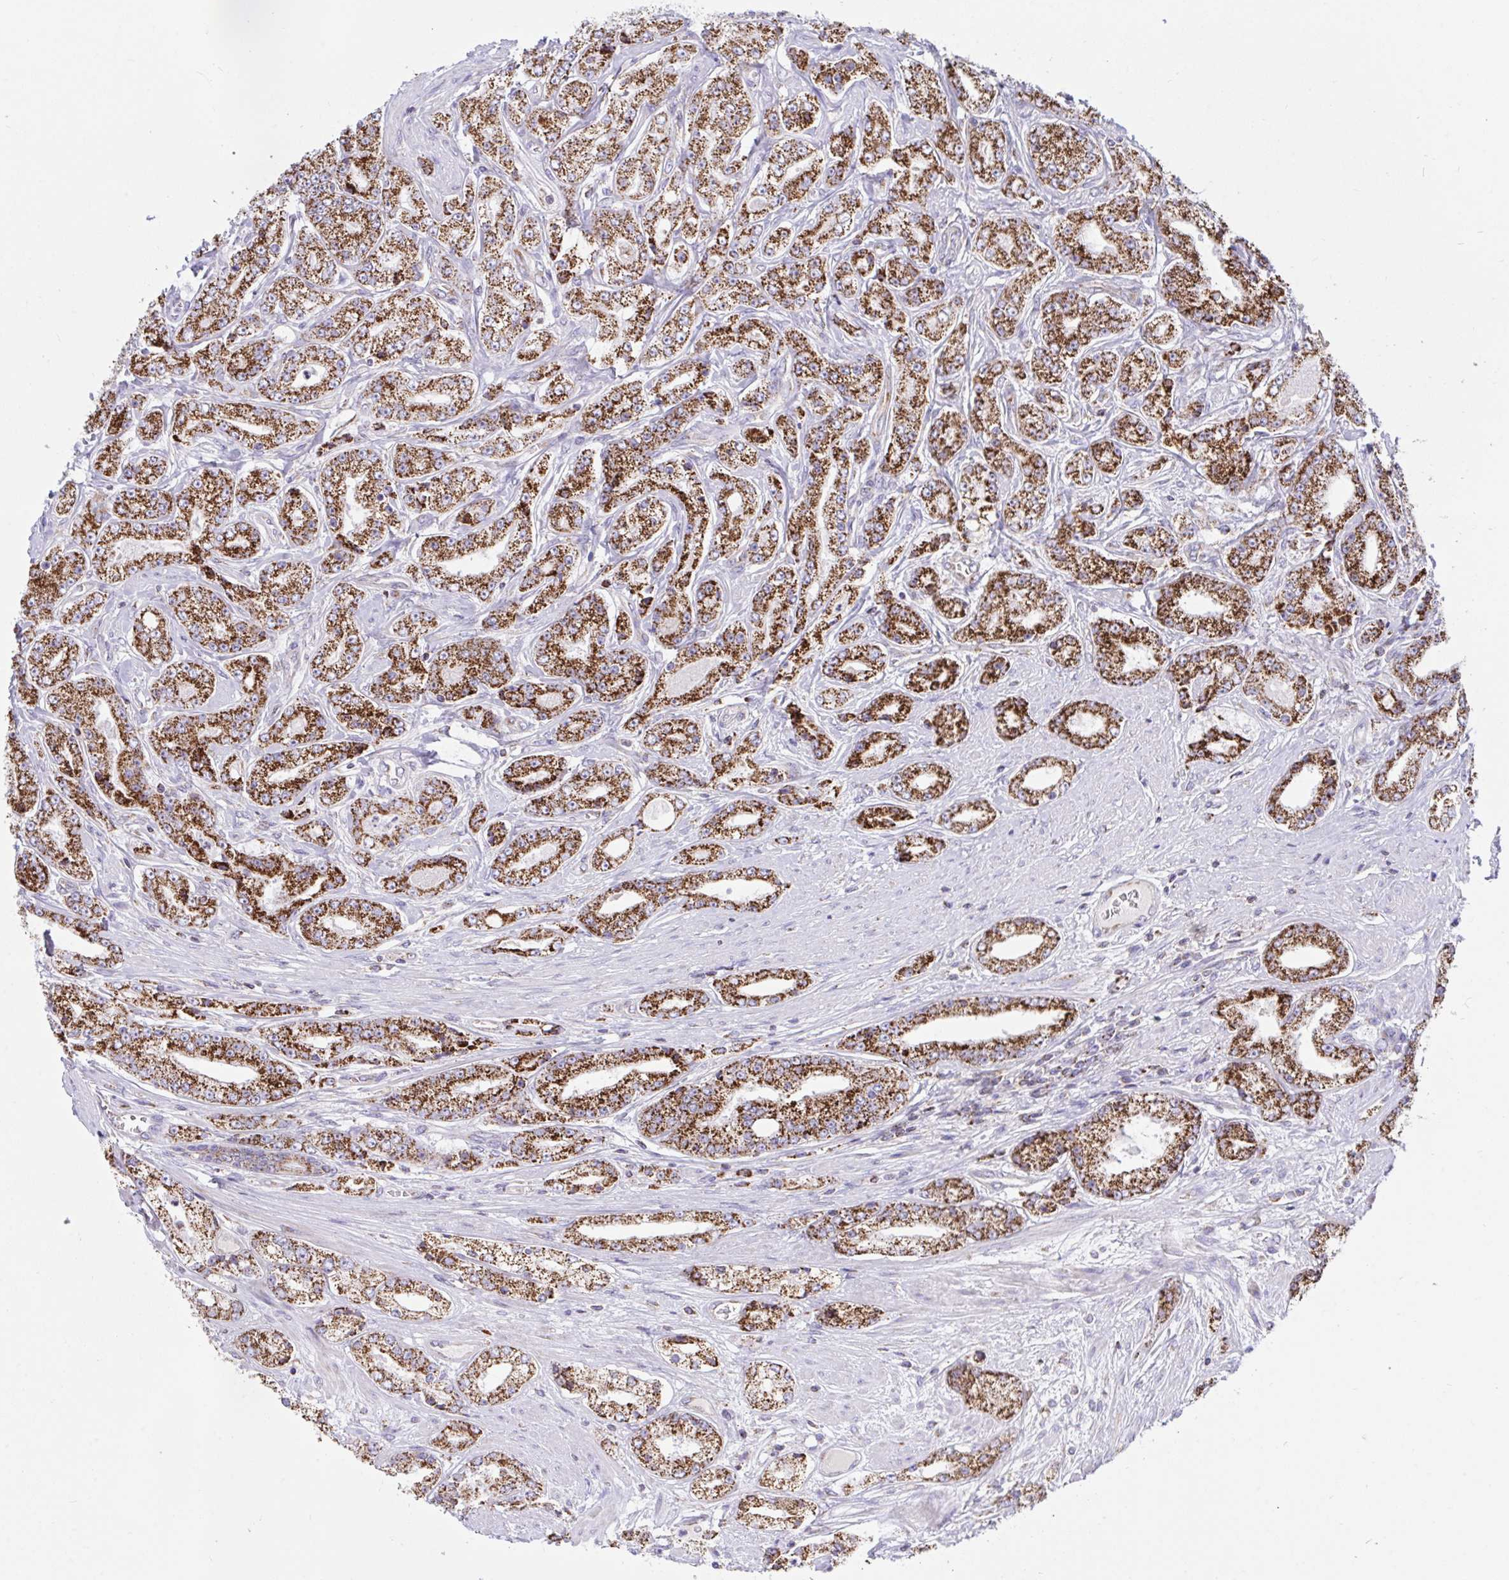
{"staining": {"intensity": "strong", "quantity": ">75%", "location": "cytoplasmic/membranous"}, "tissue": "prostate cancer", "cell_type": "Tumor cells", "image_type": "cancer", "snomed": [{"axis": "morphology", "description": "Adenocarcinoma, High grade"}, {"axis": "topography", "description": "Prostate"}], "caption": "Protein expression analysis of human prostate cancer reveals strong cytoplasmic/membranous staining in about >75% of tumor cells.", "gene": "HSPE1", "patient": {"sex": "male", "age": 66}}